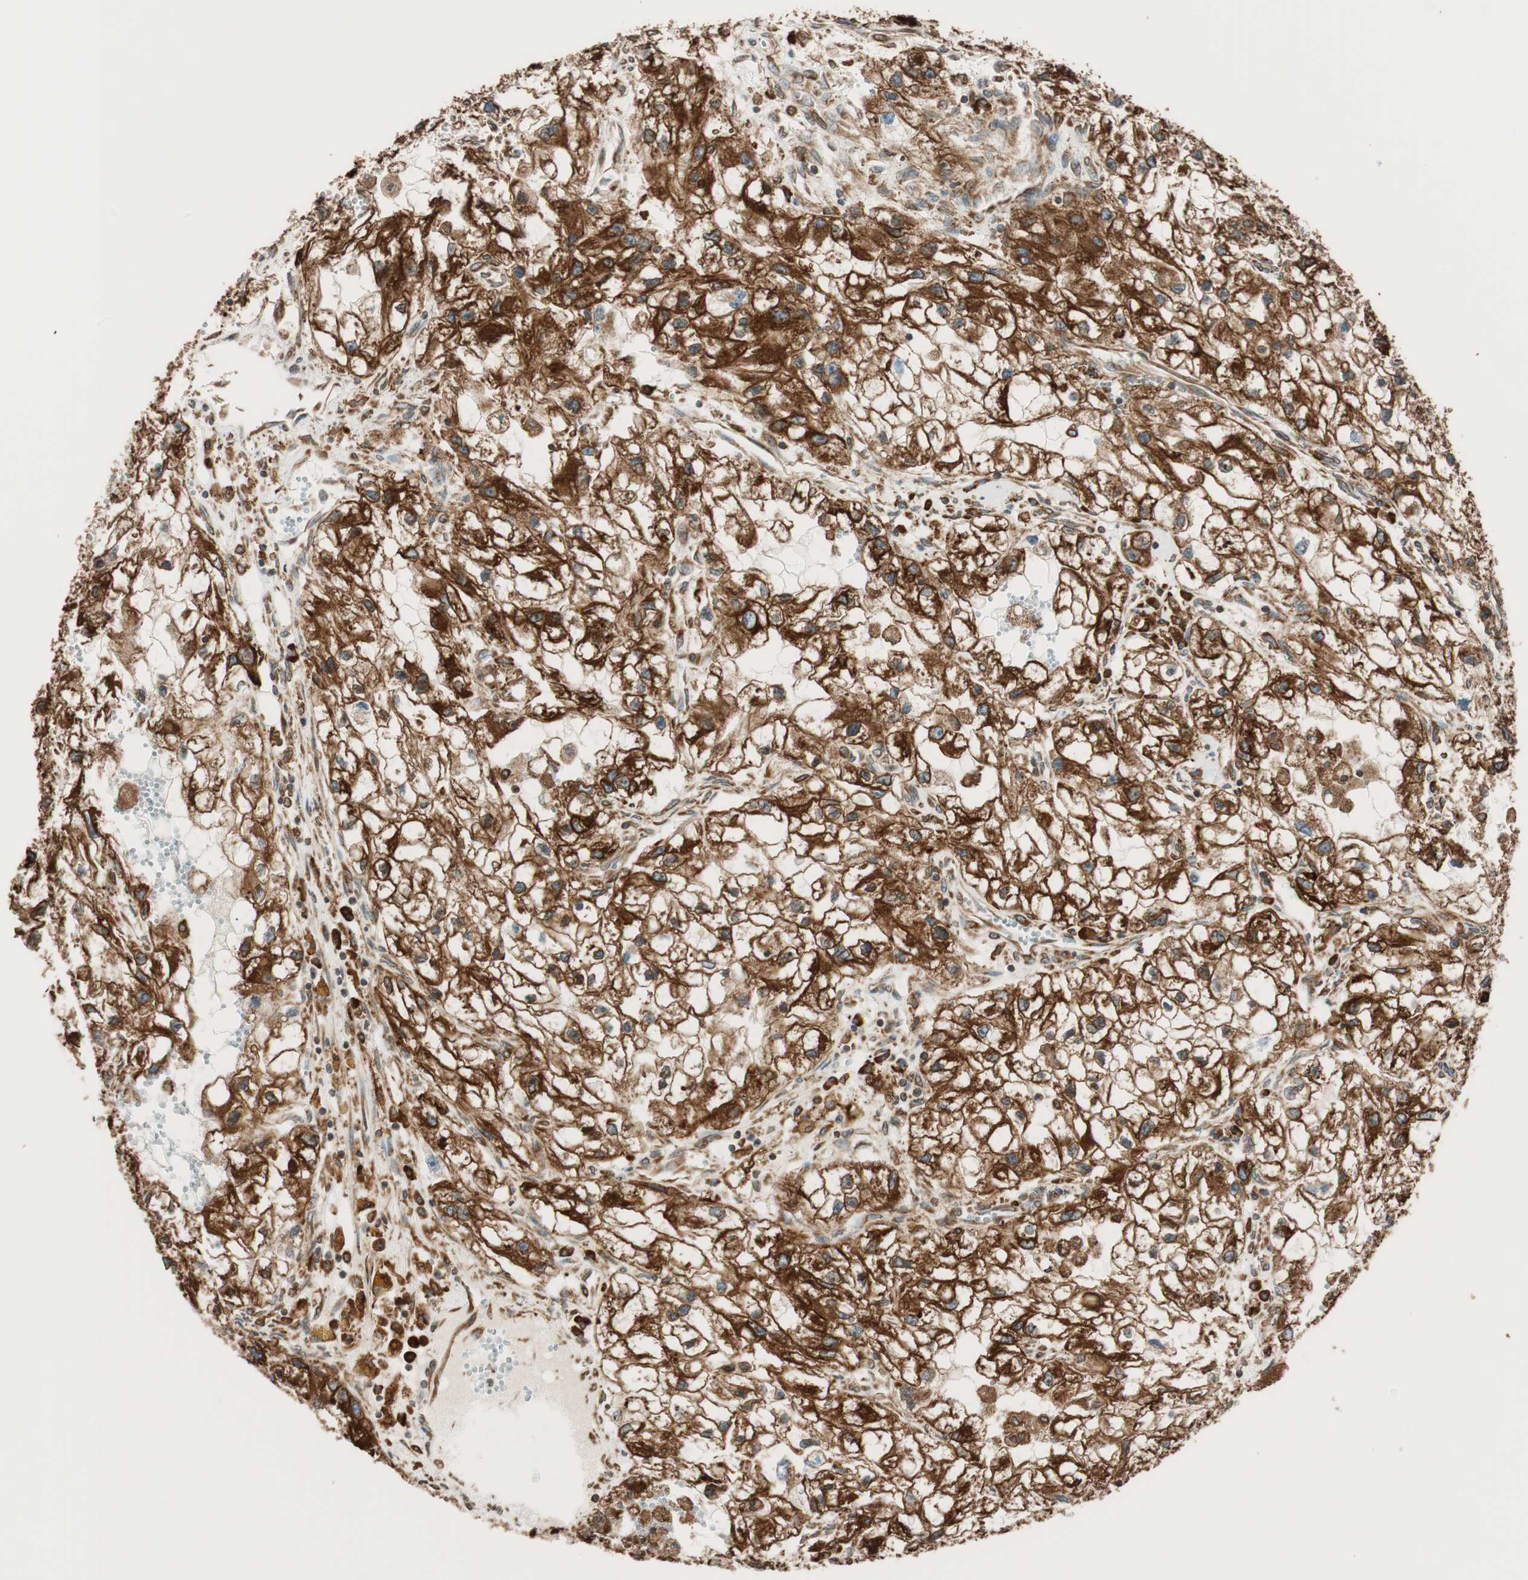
{"staining": {"intensity": "strong", "quantity": ">75%", "location": "cytoplasmic/membranous"}, "tissue": "renal cancer", "cell_type": "Tumor cells", "image_type": "cancer", "snomed": [{"axis": "morphology", "description": "Adenocarcinoma, NOS"}, {"axis": "topography", "description": "Kidney"}], "caption": "Human renal adenocarcinoma stained with a brown dye reveals strong cytoplasmic/membranous positive expression in about >75% of tumor cells.", "gene": "PRKCSH", "patient": {"sex": "female", "age": 70}}